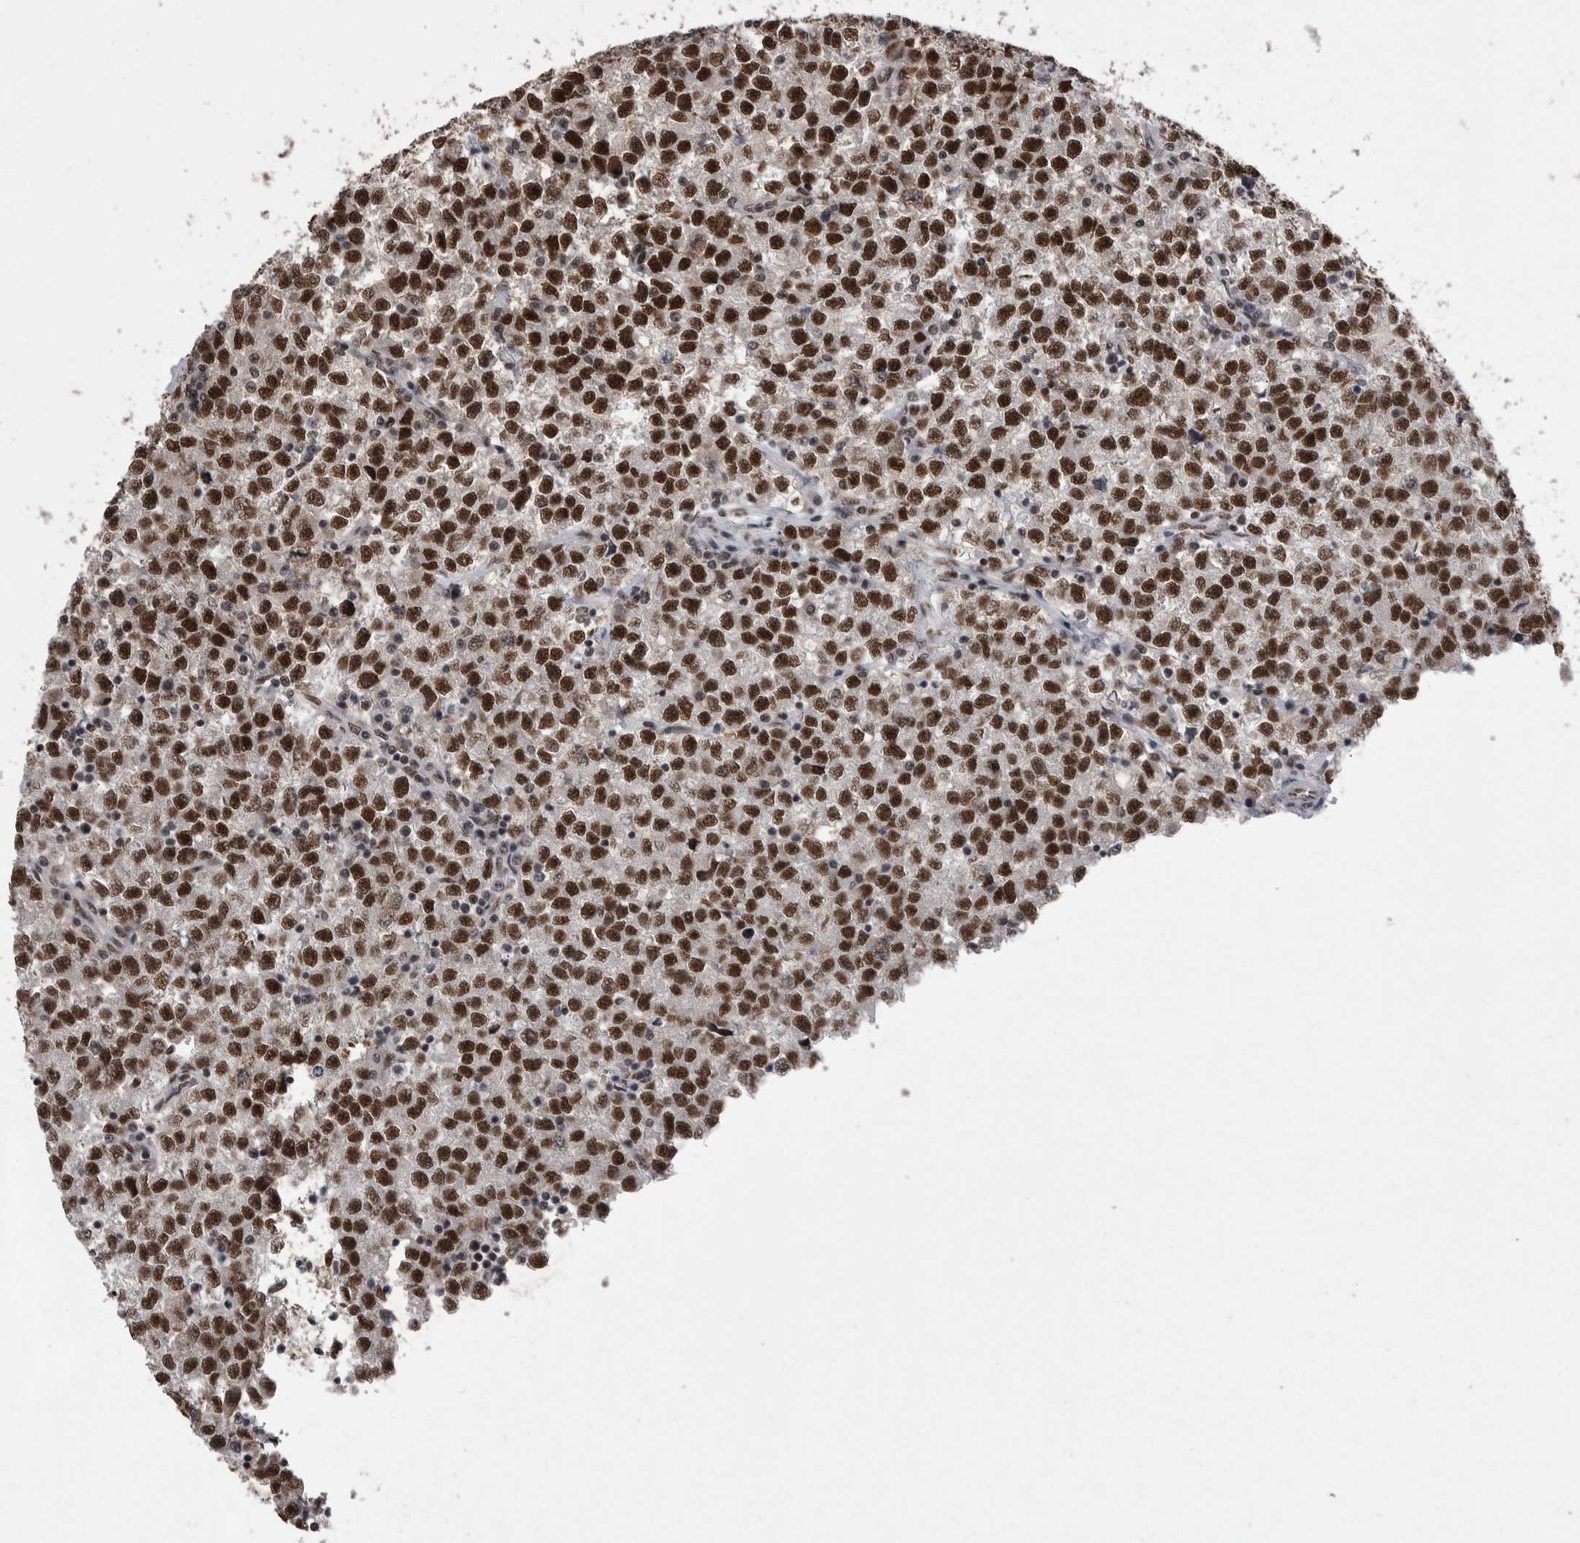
{"staining": {"intensity": "strong", "quantity": ">75%", "location": "nuclear"}, "tissue": "testis cancer", "cell_type": "Tumor cells", "image_type": "cancer", "snomed": [{"axis": "morphology", "description": "Seminoma, NOS"}, {"axis": "topography", "description": "Testis"}], "caption": "Protein analysis of testis cancer (seminoma) tissue demonstrates strong nuclear expression in about >75% of tumor cells.", "gene": "DMTF1", "patient": {"sex": "male", "age": 22}}